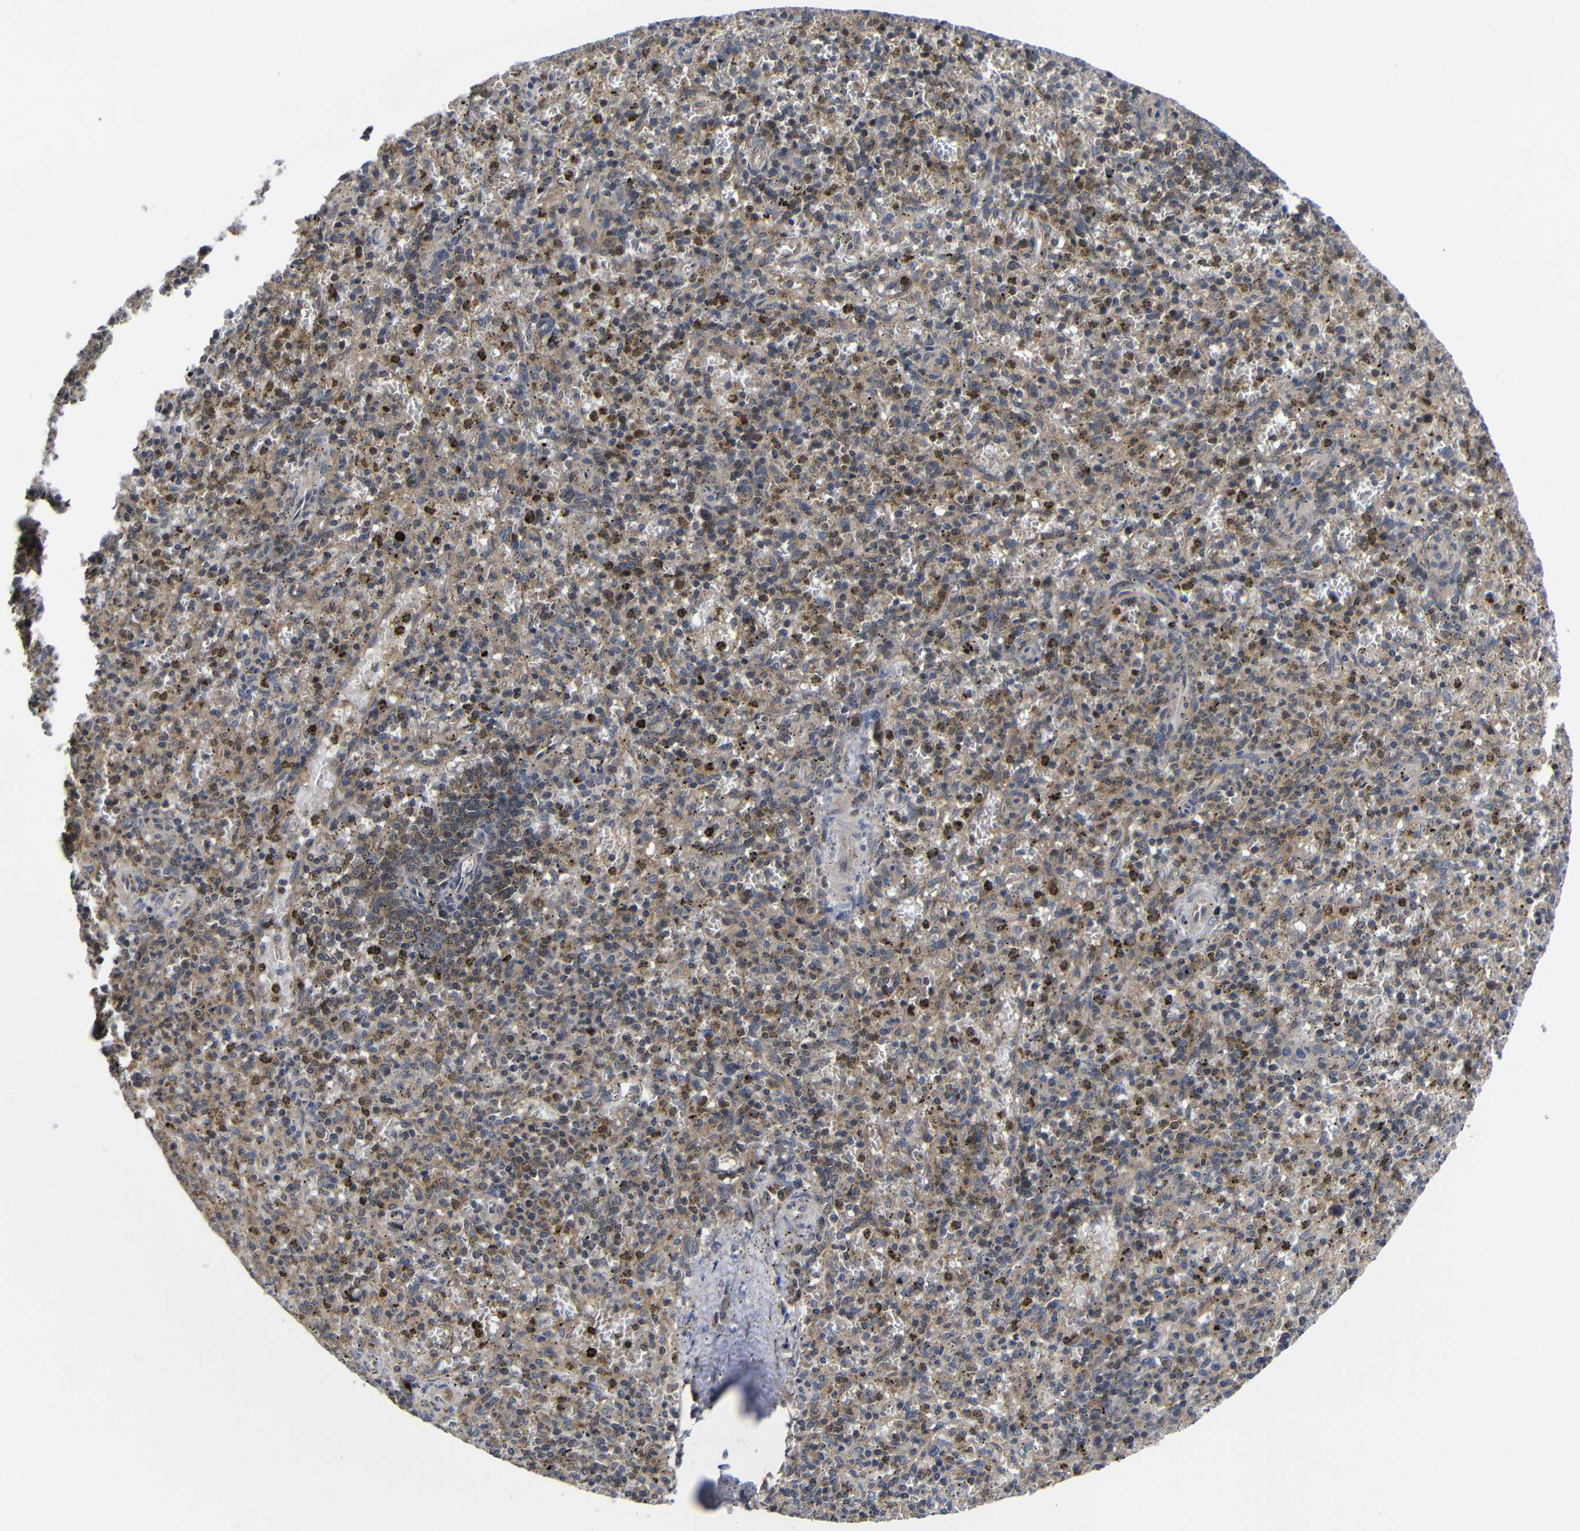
{"staining": {"intensity": "weak", "quantity": ">75%", "location": "cytoplasmic/membranous"}, "tissue": "spleen", "cell_type": "Cells in red pulp", "image_type": "normal", "snomed": [{"axis": "morphology", "description": "Normal tissue, NOS"}, {"axis": "topography", "description": "Spleen"}], "caption": "Immunohistochemical staining of normal spleen displays >75% levels of weak cytoplasmic/membranous protein staining in approximately >75% of cells in red pulp. The protein is stained brown, and the nuclei are stained in blue (DAB (3,3'-diaminobenzidine) IHC with brightfield microscopy, high magnification).", "gene": "LPAR5", "patient": {"sex": "male", "age": 72}}